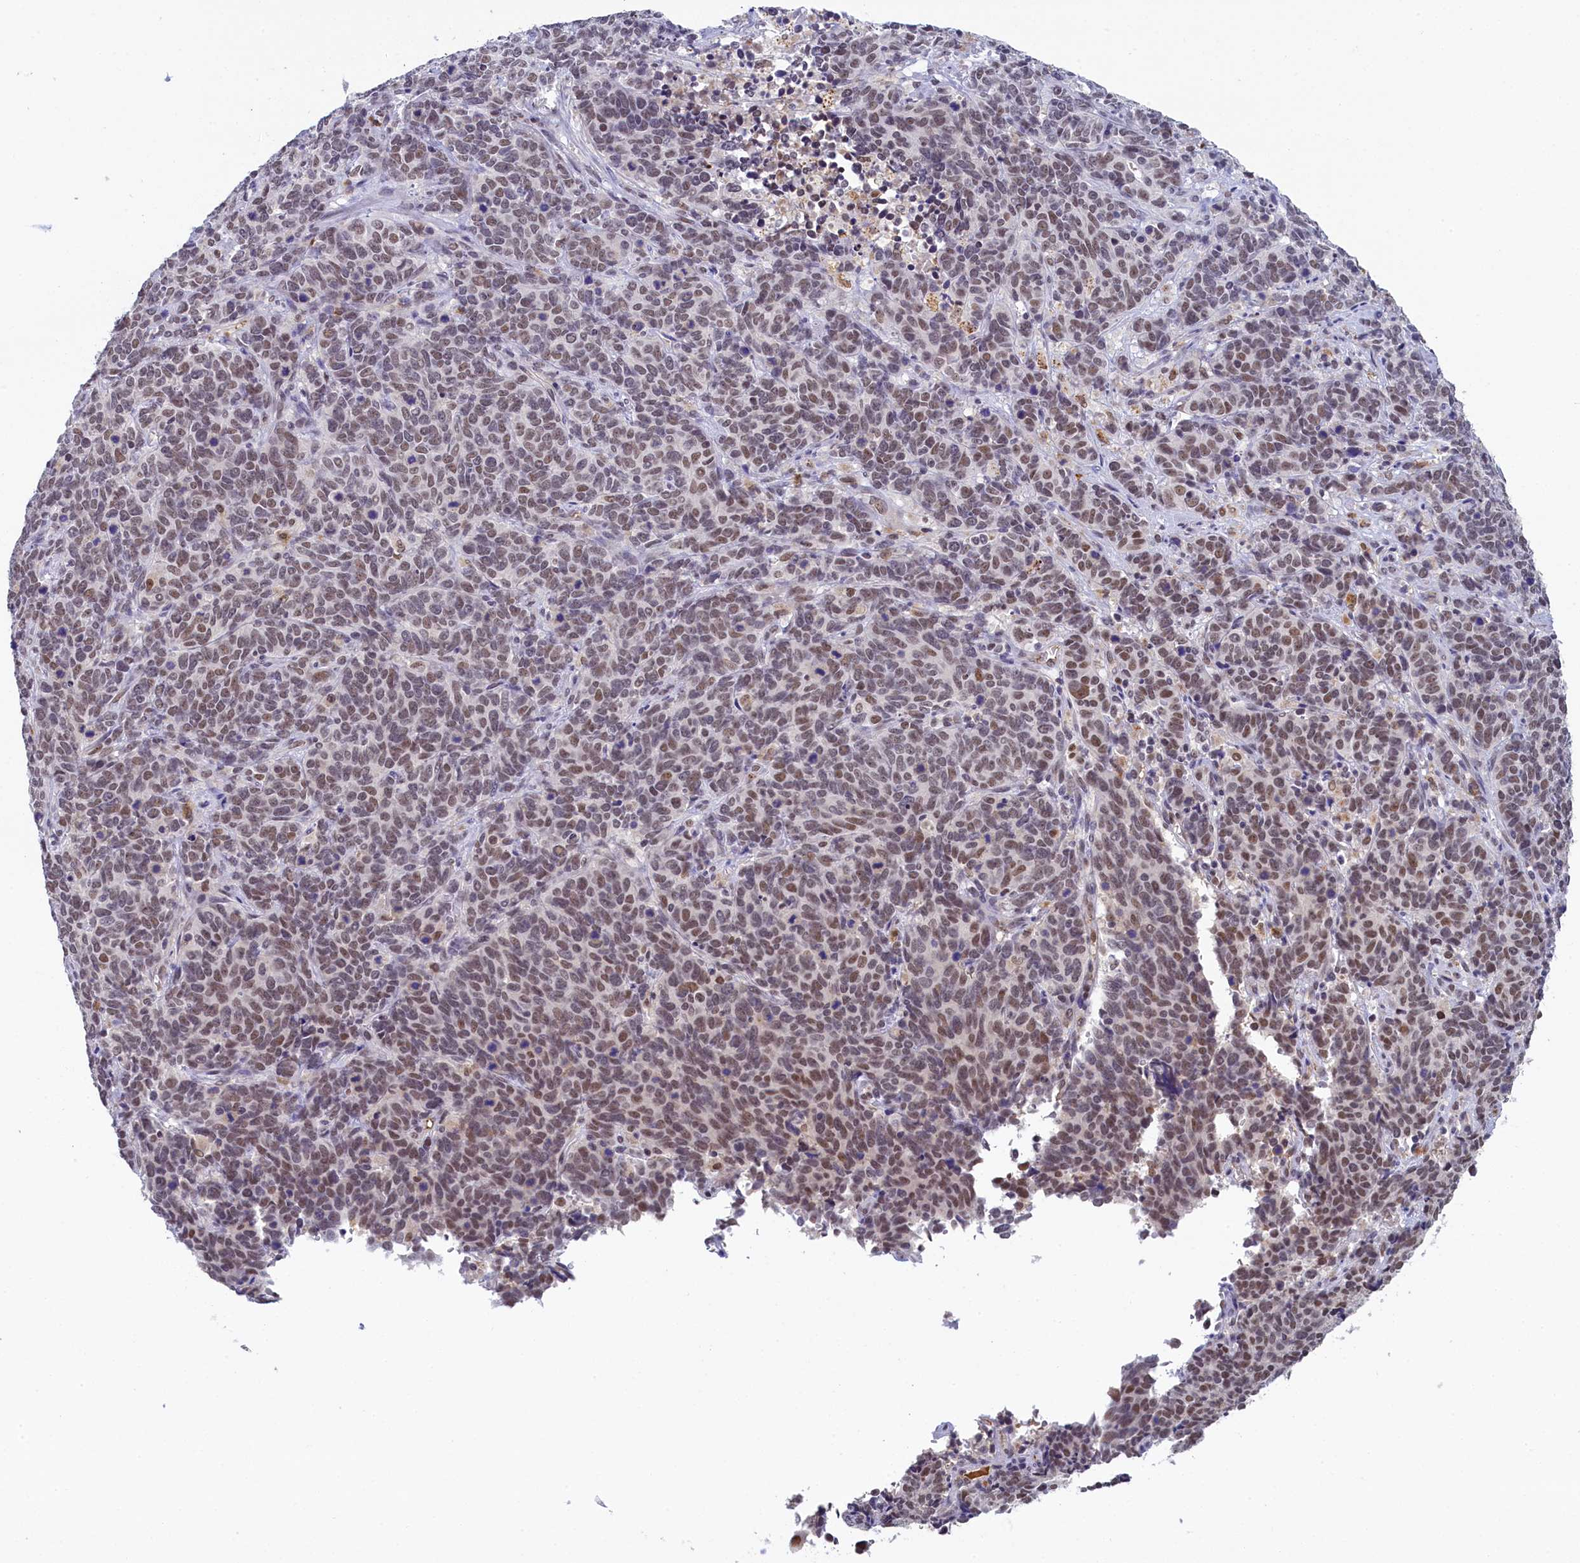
{"staining": {"intensity": "moderate", "quantity": ">75%", "location": "nuclear"}, "tissue": "cervical cancer", "cell_type": "Tumor cells", "image_type": "cancer", "snomed": [{"axis": "morphology", "description": "Squamous cell carcinoma, NOS"}, {"axis": "topography", "description": "Cervix"}], "caption": "Human cervical squamous cell carcinoma stained with a brown dye reveals moderate nuclear positive positivity in about >75% of tumor cells.", "gene": "INTS14", "patient": {"sex": "female", "age": 60}}